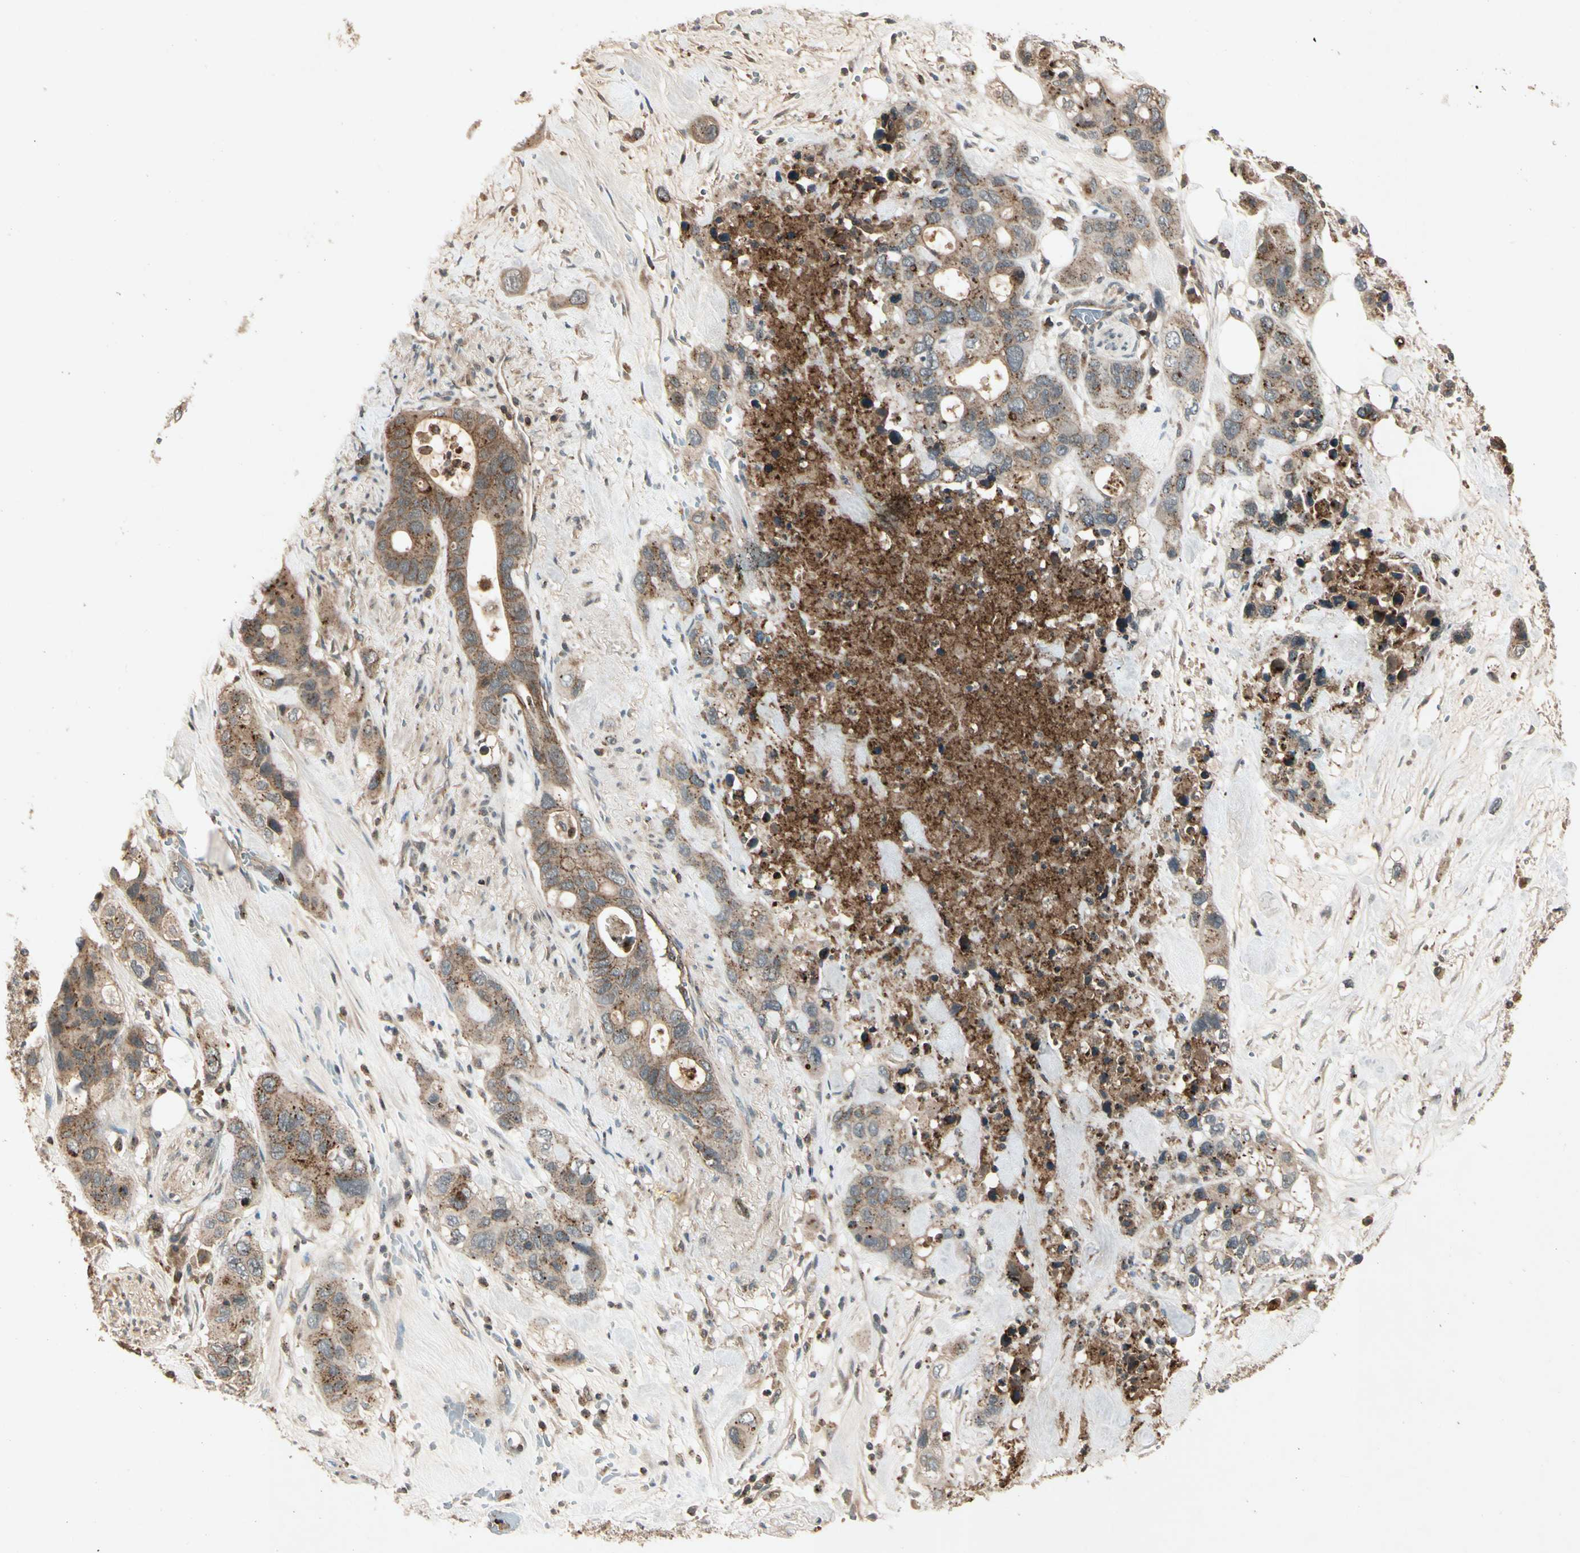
{"staining": {"intensity": "moderate", "quantity": "25%-75%", "location": "cytoplasmic/membranous"}, "tissue": "pancreatic cancer", "cell_type": "Tumor cells", "image_type": "cancer", "snomed": [{"axis": "morphology", "description": "Adenocarcinoma, NOS"}, {"axis": "topography", "description": "Pancreas"}], "caption": "Immunohistochemical staining of pancreatic cancer exhibits moderate cytoplasmic/membranous protein staining in approximately 25%-75% of tumor cells.", "gene": "FLOT1", "patient": {"sex": "female", "age": 71}}